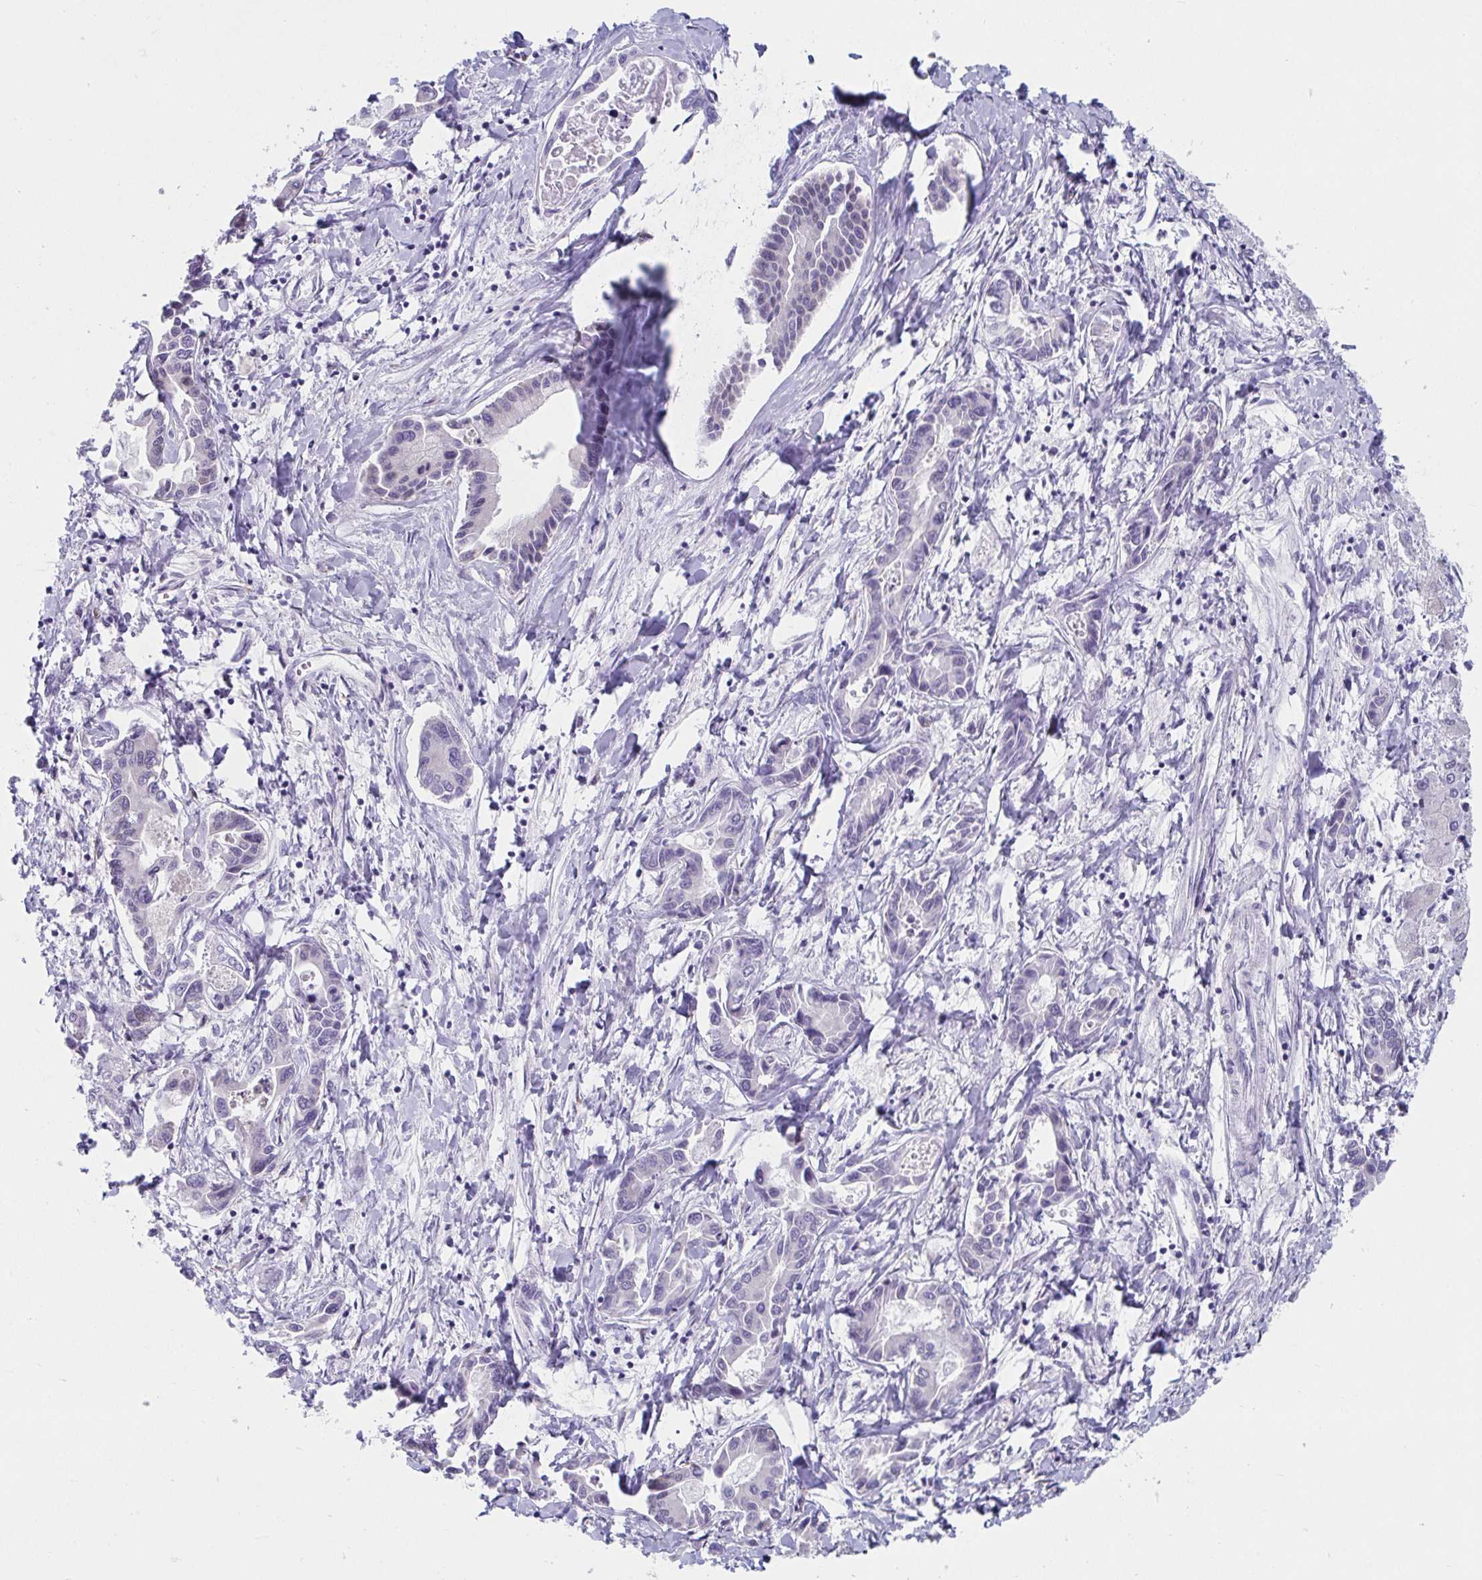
{"staining": {"intensity": "negative", "quantity": "none", "location": "none"}, "tissue": "liver cancer", "cell_type": "Tumor cells", "image_type": "cancer", "snomed": [{"axis": "morphology", "description": "Cholangiocarcinoma"}, {"axis": "topography", "description": "Liver"}], "caption": "A micrograph of human cholangiocarcinoma (liver) is negative for staining in tumor cells.", "gene": "WDR72", "patient": {"sex": "male", "age": 66}}